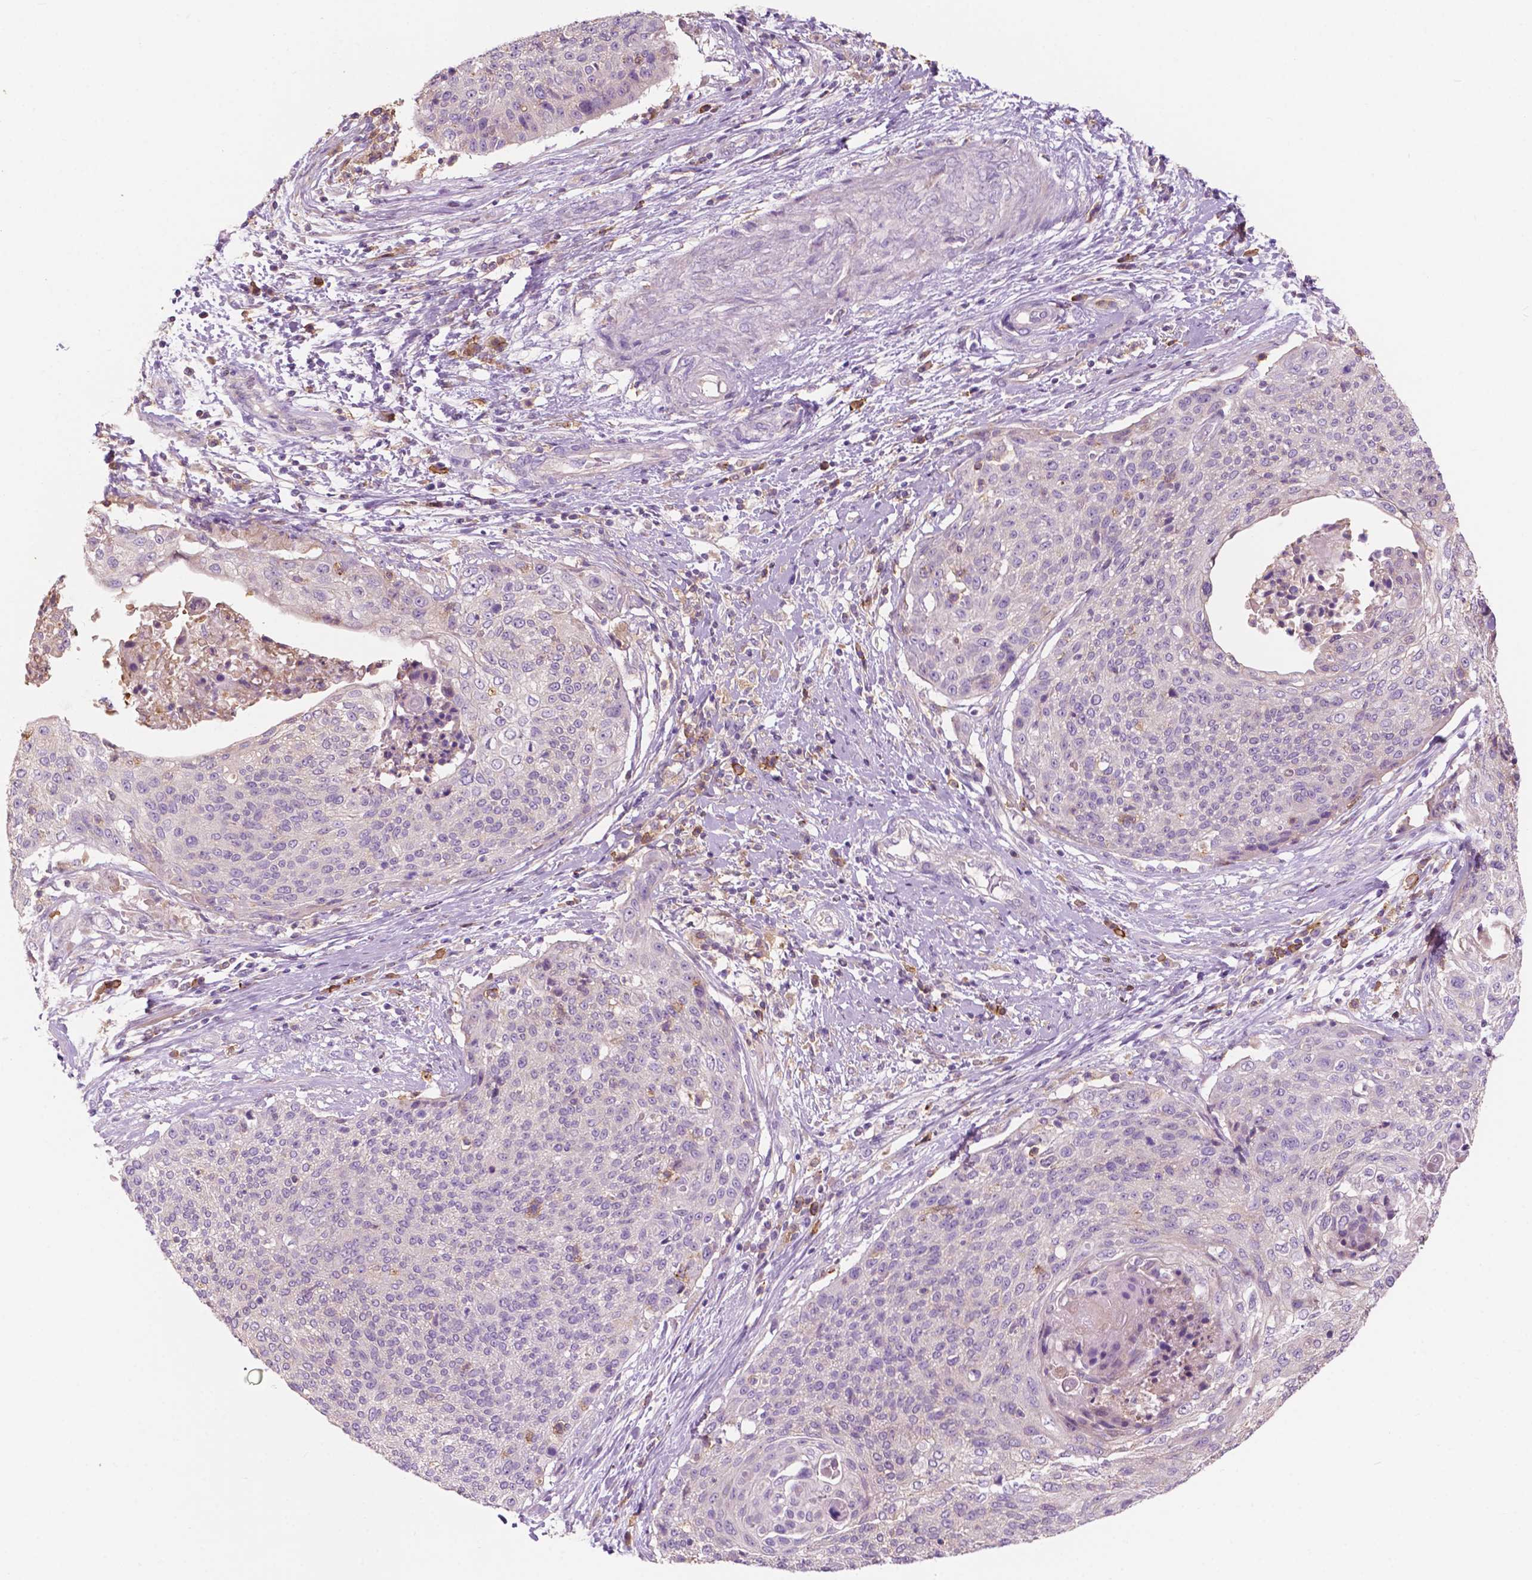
{"staining": {"intensity": "negative", "quantity": "none", "location": "none"}, "tissue": "cervical cancer", "cell_type": "Tumor cells", "image_type": "cancer", "snomed": [{"axis": "morphology", "description": "Squamous cell carcinoma, NOS"}, {"axis": "topography", "description": "Cervix"}], "caption": "The histopathology image exhibits no significant positivity in tumor cells of cervical squamous cell carcinoma.", "gene": "SEMA4A", "patient": {"sex": "female", "age": 31}}